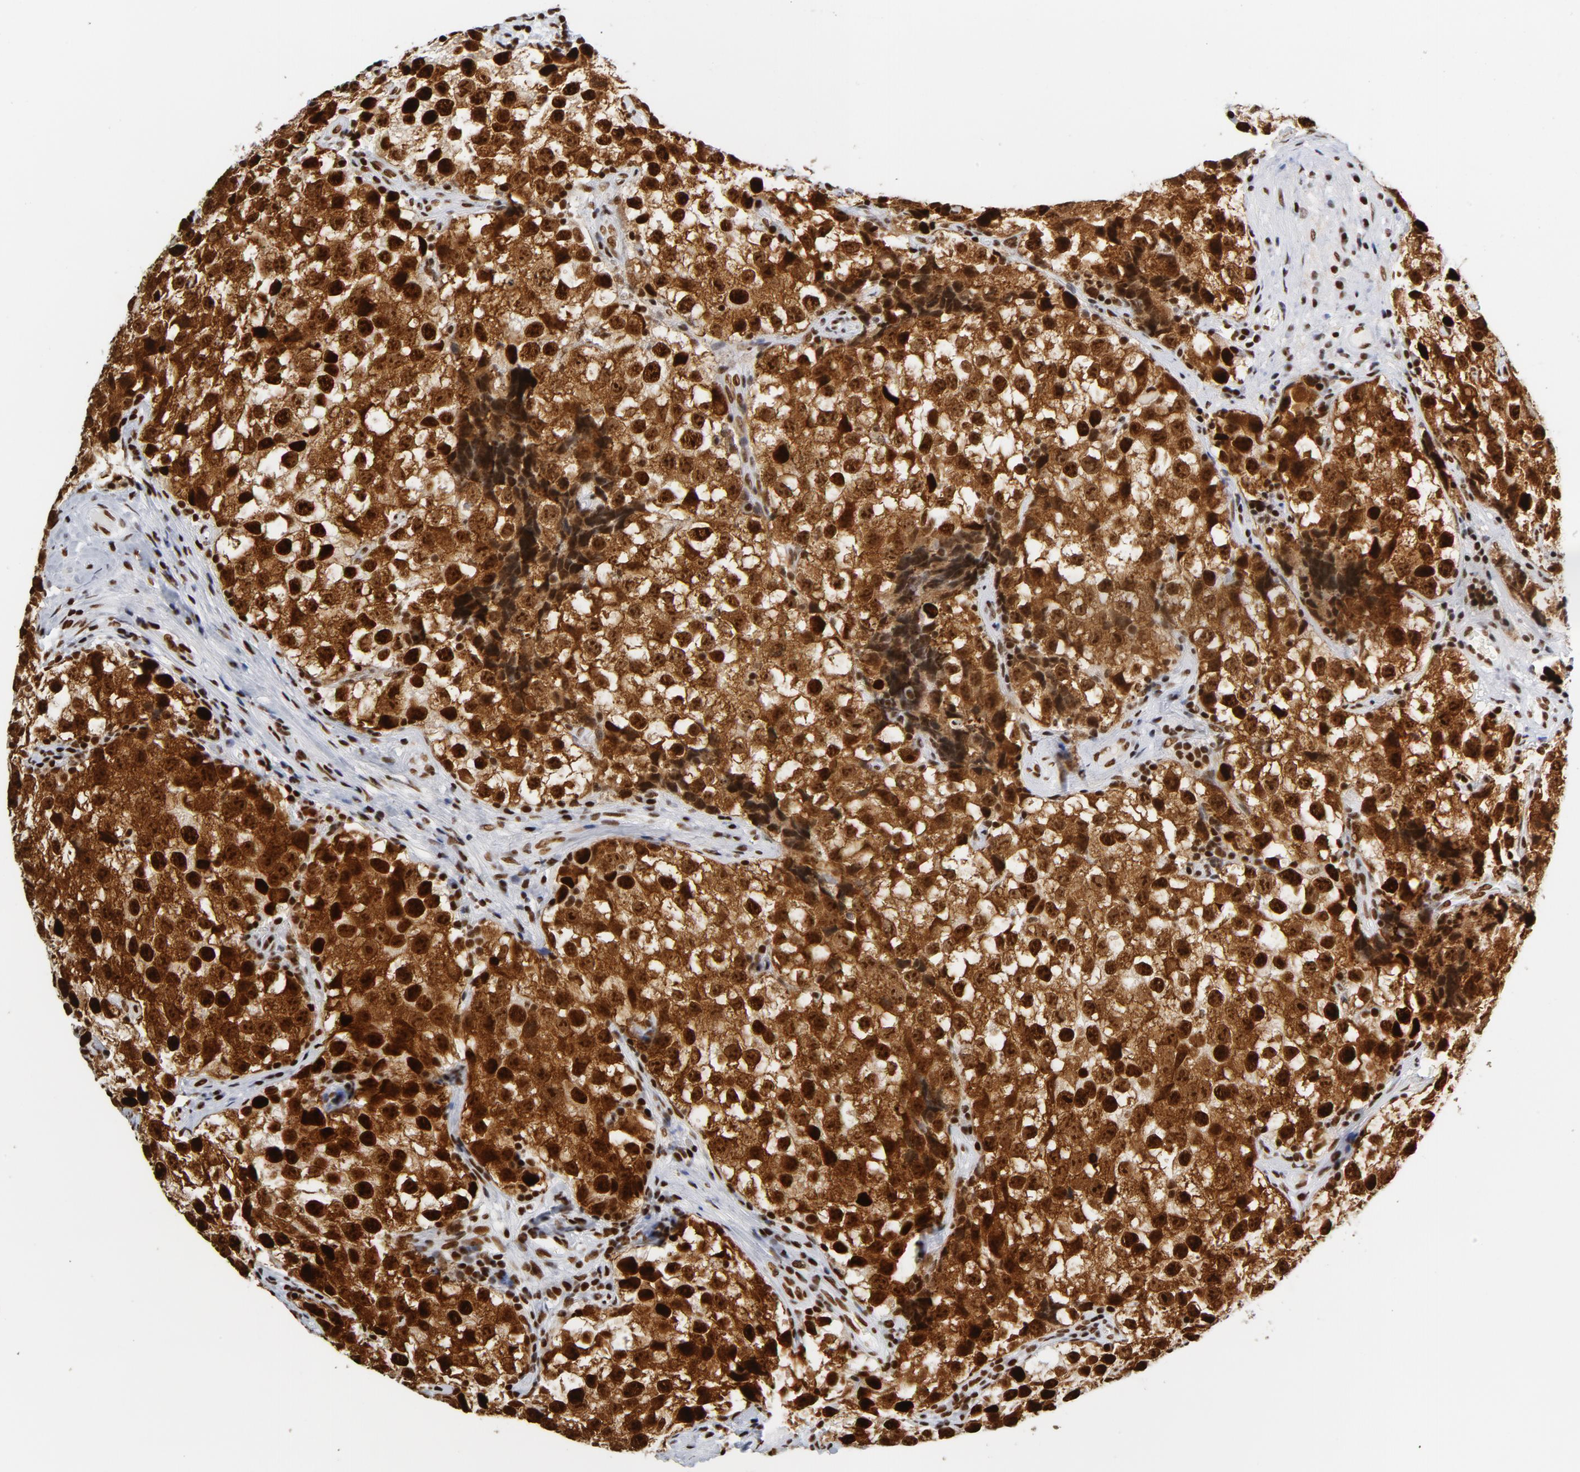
{"staining": {"intensity": "strong", "quantity": ">75%", "location": "cytoplasmic/membranous,nuclear"}, "tissue": "testis cancer", "cell_type": "Tumor cells", "image_type": "cancer", "snomed": [{"axis": "morphology", "description": "Seminoma, NOS"}, {"axis": "topography", "description": "Testis"}], "caption": "Seminoma (testis) tissue shows strong cytoplasmic/membranous and nuclear positivity in approximately >75% of tumor cells, visualized by immunohistochemistry. (brown staining indicates protein expression, while blue staining denotes nuclei).", "gene": "XRCC5", "patient": {"sex": "male", "age": 39}}